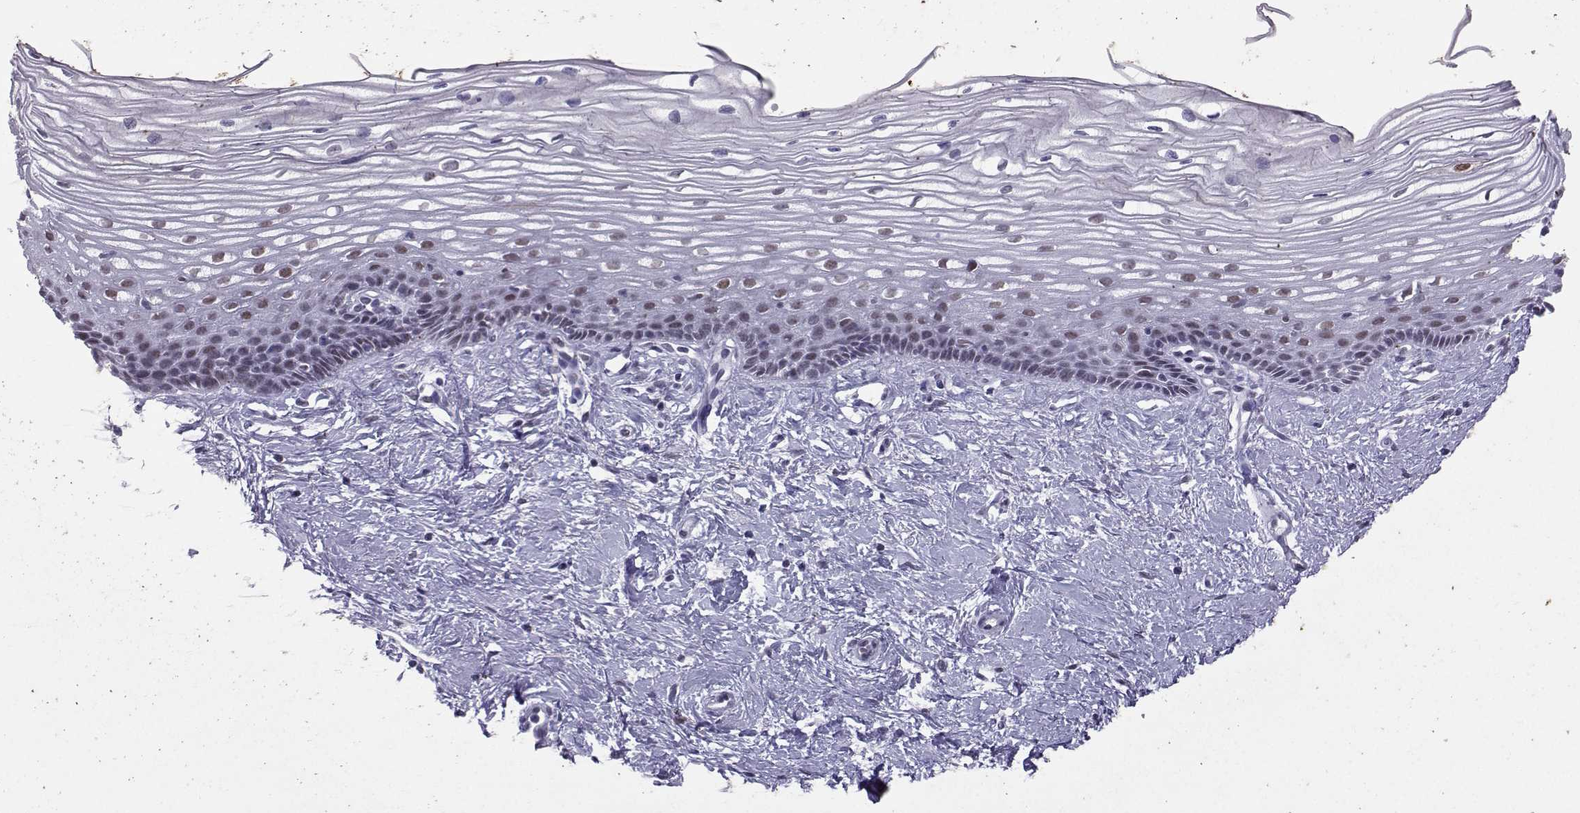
{"staining": {"intensity": "negative", "quantity": "none", "location": "none"}, "tissue": "cervix", "cell_type": "Glandular cells", "image_type": "normal", "snomed": [{"axis": "morphology", "description": "Normal tissue, NOS"}, {"axis": "topography", "description": "Cervix"}], "caption": "A high-resolution image shows immunohistochemistry (IHC) staining of unremarkable cervix, which exhibits no significant positivity in glandular cells. The staining was performed using DAB to visualize the protein expression in brown, while the nuclei were stained in blue with hematoxylin (Magnification: 20x).", "gene": "LORICRIN", "patient": {"sex": "female", "age": 40}}